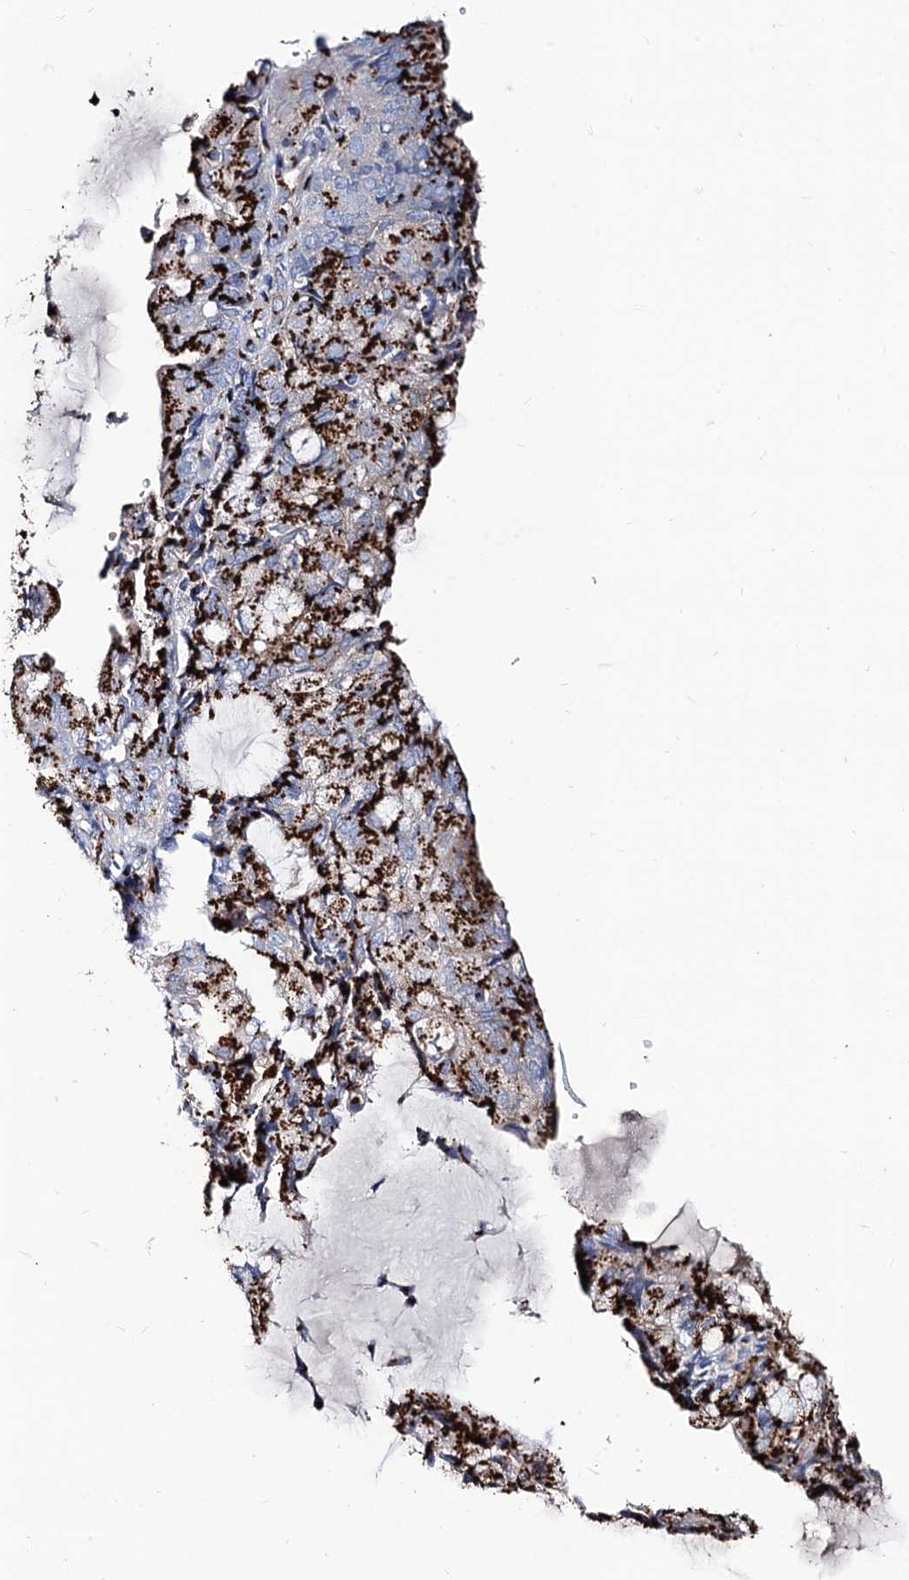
{"staining": {"intensity": "strong", "quantity": ">75%", "location": "cytoplasmic/membranous"}, "tissue": "endometrial cancer", "cell_type": "Tumor cells", "image_type": "cancer", "snomed": [{"axis": "morphology", "description": "Adenocarcinoma, NOS"}, {"axis": "topography", "description": "Endometrium"}], "caption": "The histopathology image displays staining of endometrial cancer (adenocarcinoma), revealing strong cytoplasmic/membranous protein staining (brown color) within tumor cells. Nuclei are stained in blue.", "gene": "TM9SF3", "patient": {"sex": "female", "age": 81}}